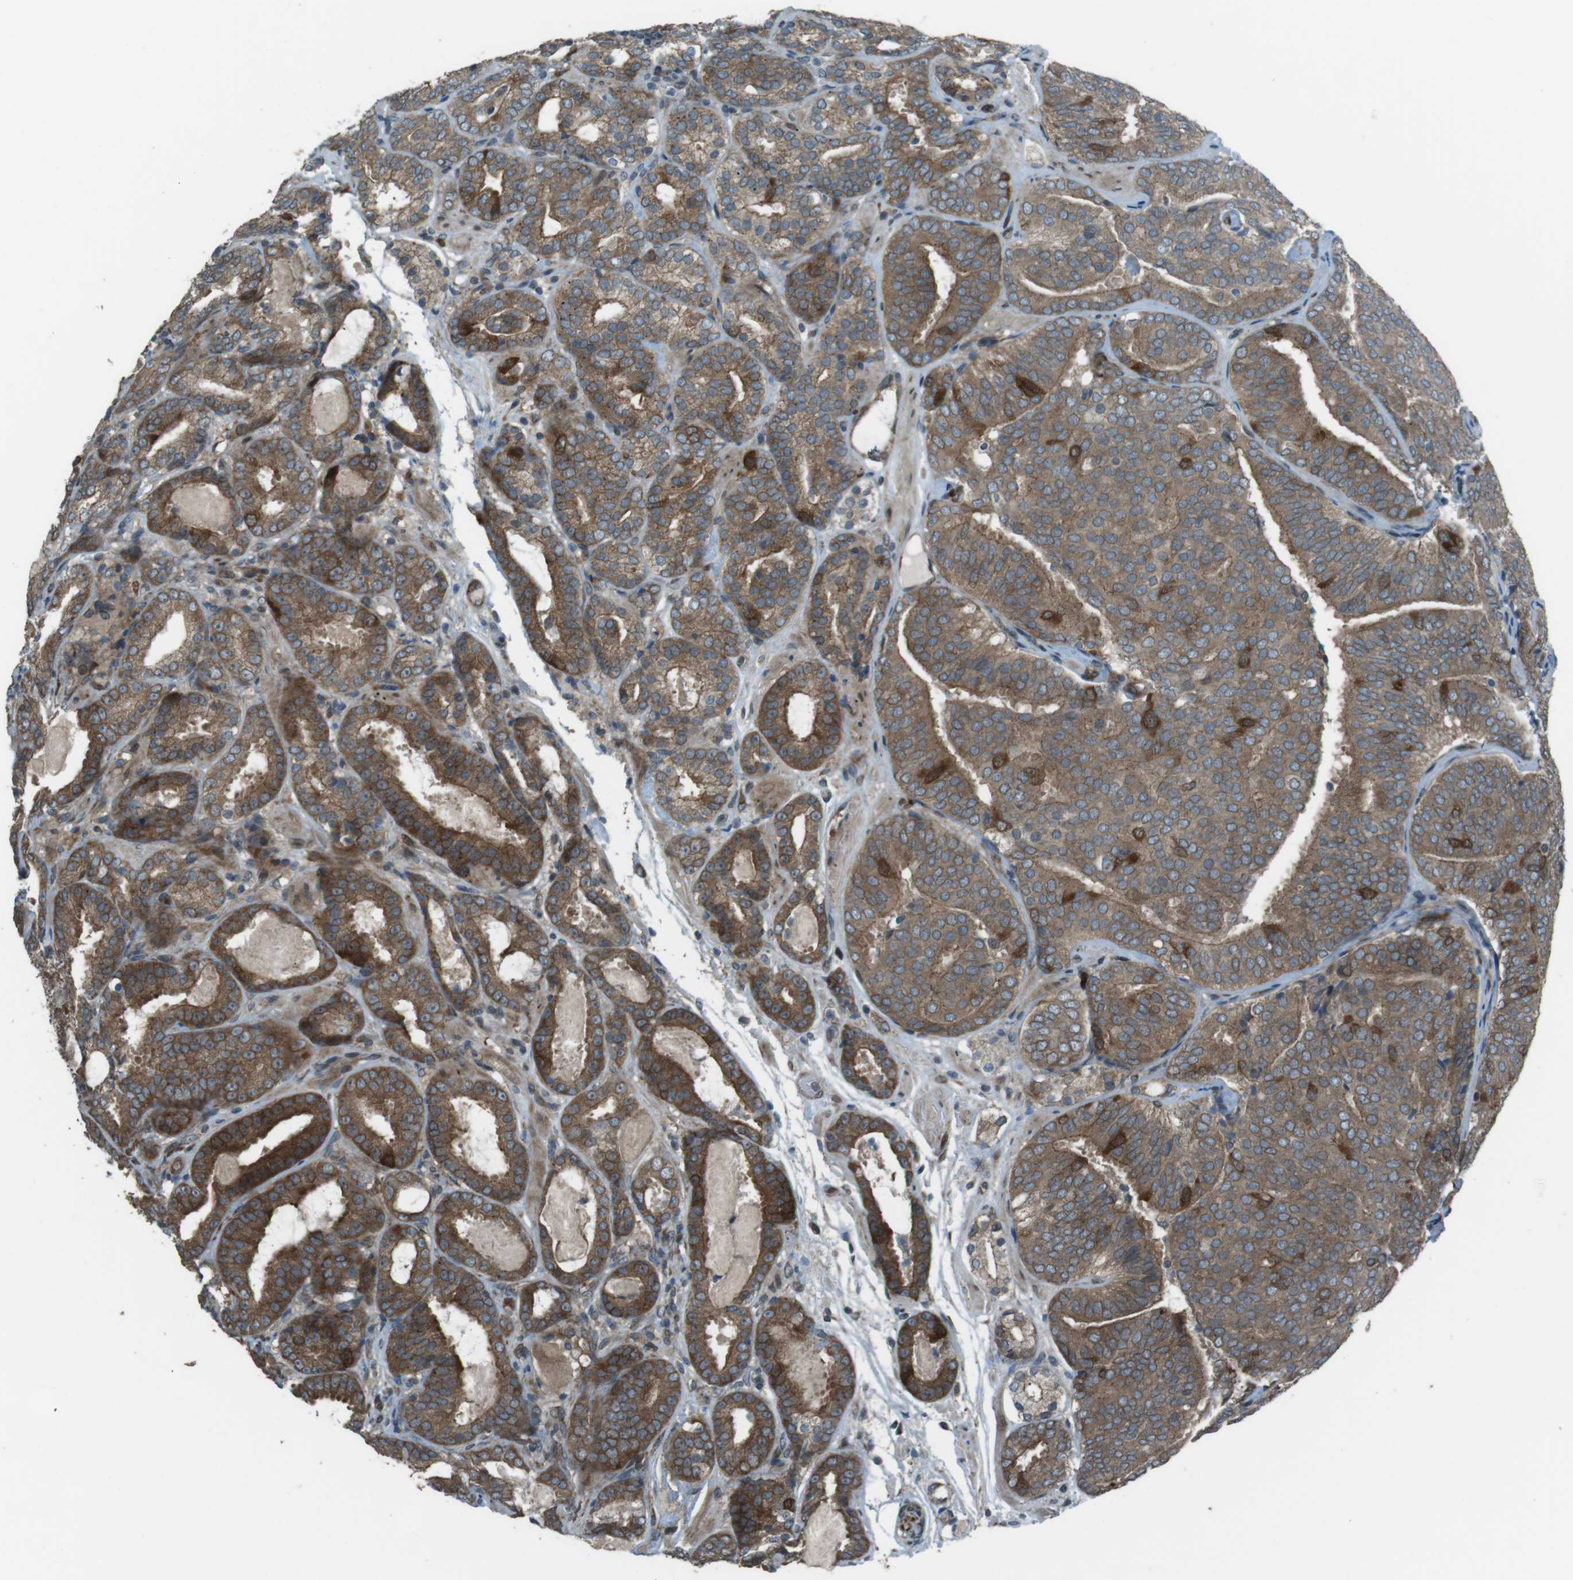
{"staining": {"intensity": "moderate", "quantity": ">75%", "location": "cytoplasmic/membranous"}, "tissue": "prostate cancer", "cell_type": "Tumor cells", "image_type": "cancer", "snomed": [{"axis": "morphology", "description": "Adenocarcinoma, Low grade"}, {"axis": "topography", "description": "Prostate"}], "caption": "Immunohistochemistry (DAB) staining of human prostate cancer demonstrates moderate cytoplasmic/membranous protein expression in approximately >75% of tumor cells.", "gene": "ZNF330", "patient": {"sex": "male", "age": 69}}